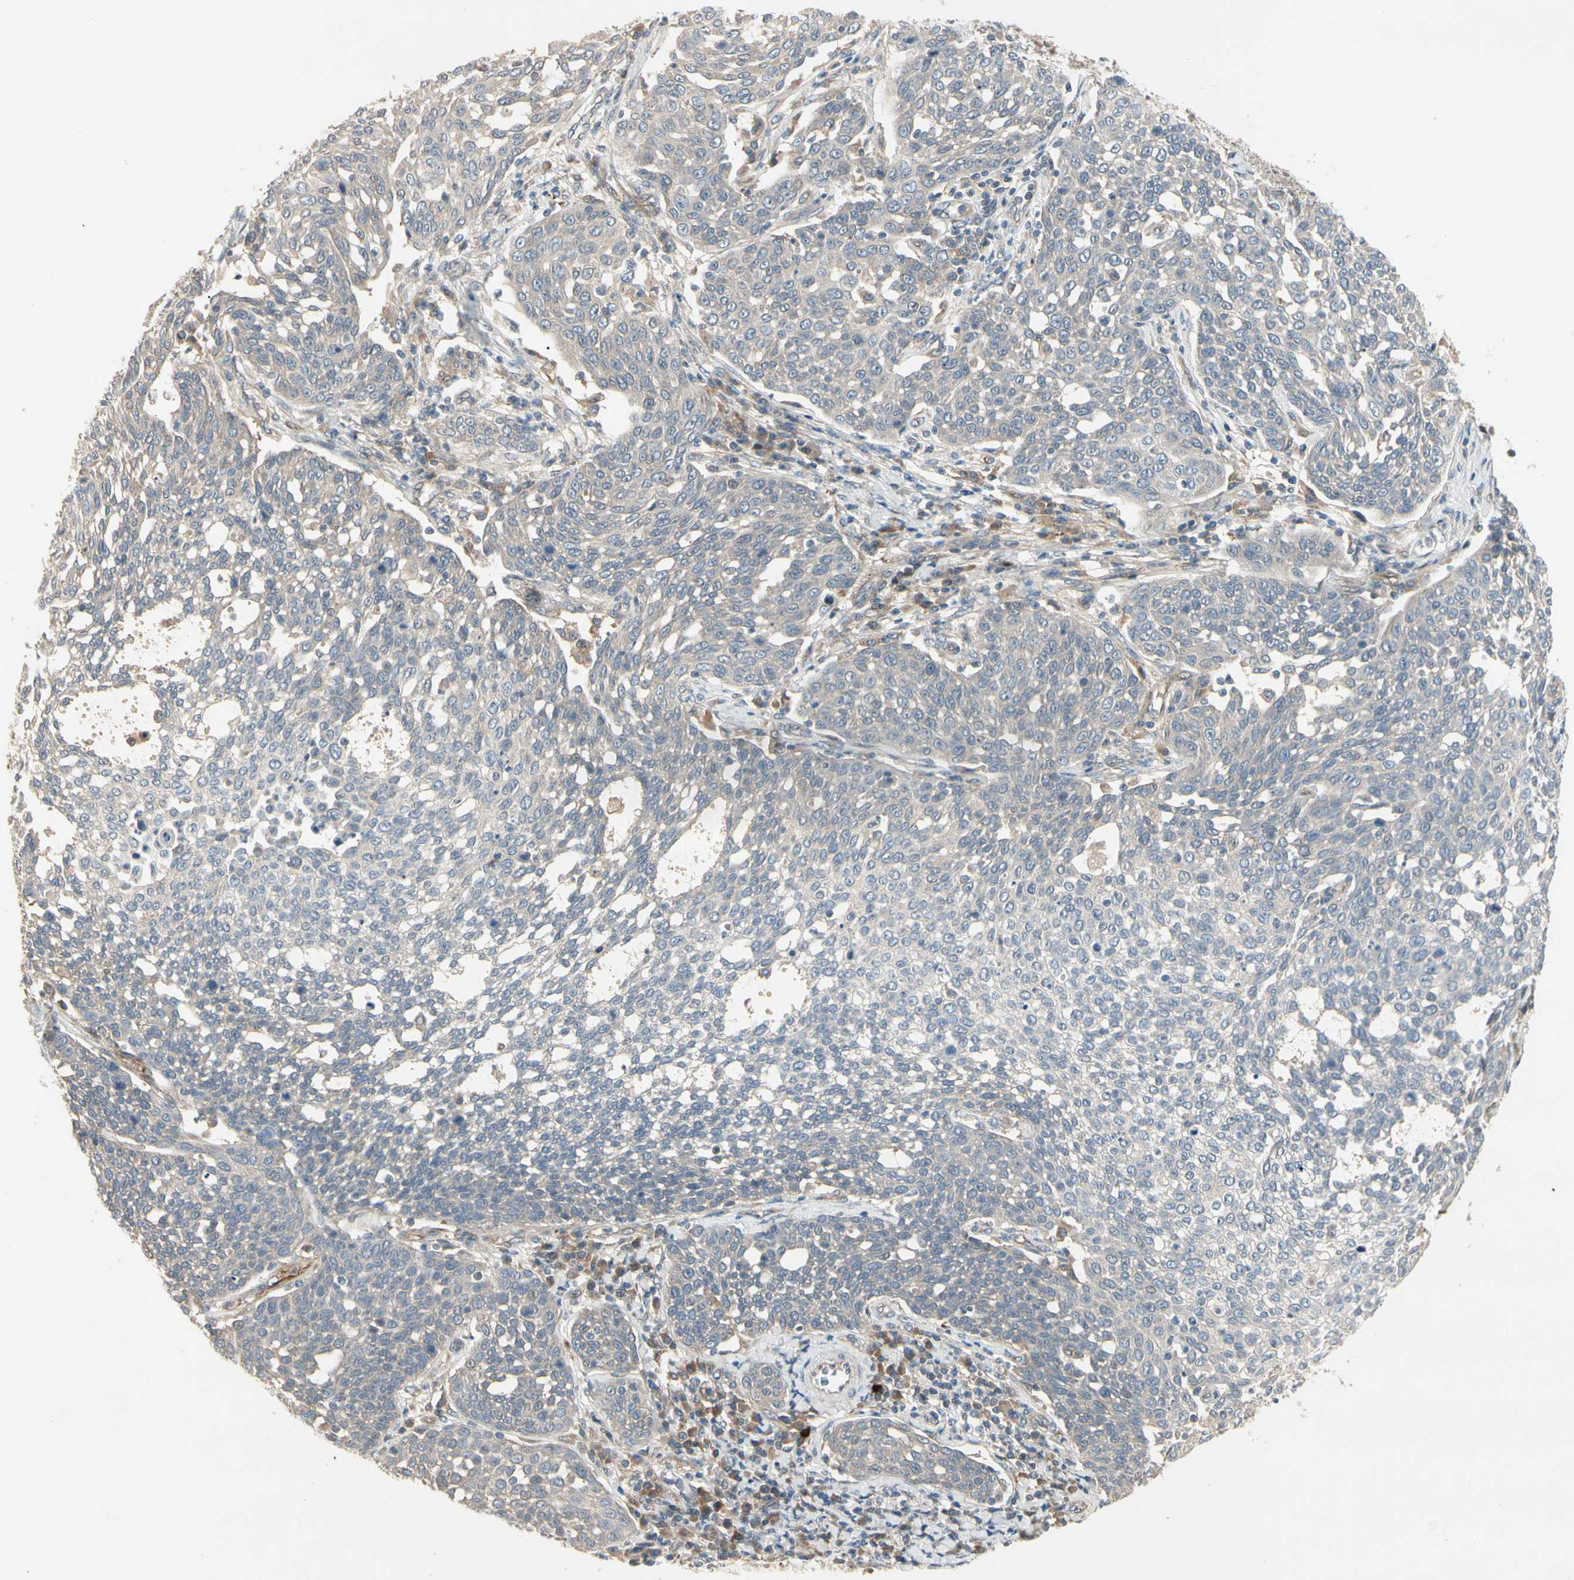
{"staining": {"intensity": "weak", "quantity": ">75%", "location": "cytoplasmic/membranous"}, "tissue": "cervical cancer", "cell_type": "Tumor cells", "image_type": "cancer", "snomed": [{"axis": "morphology", "description": "Squamous cell carcinoma, NOS"}, {"axis": "topography", "description": "Cervix"}], "caption": "Weak cytoplasmic/membranous staining for a protein is seen in approximately >75% of tumor cells of squamous cell carcinoma (cervical) using IHC.", "gene": "F2R", "patient": {"sex": "female", "age": 34}}